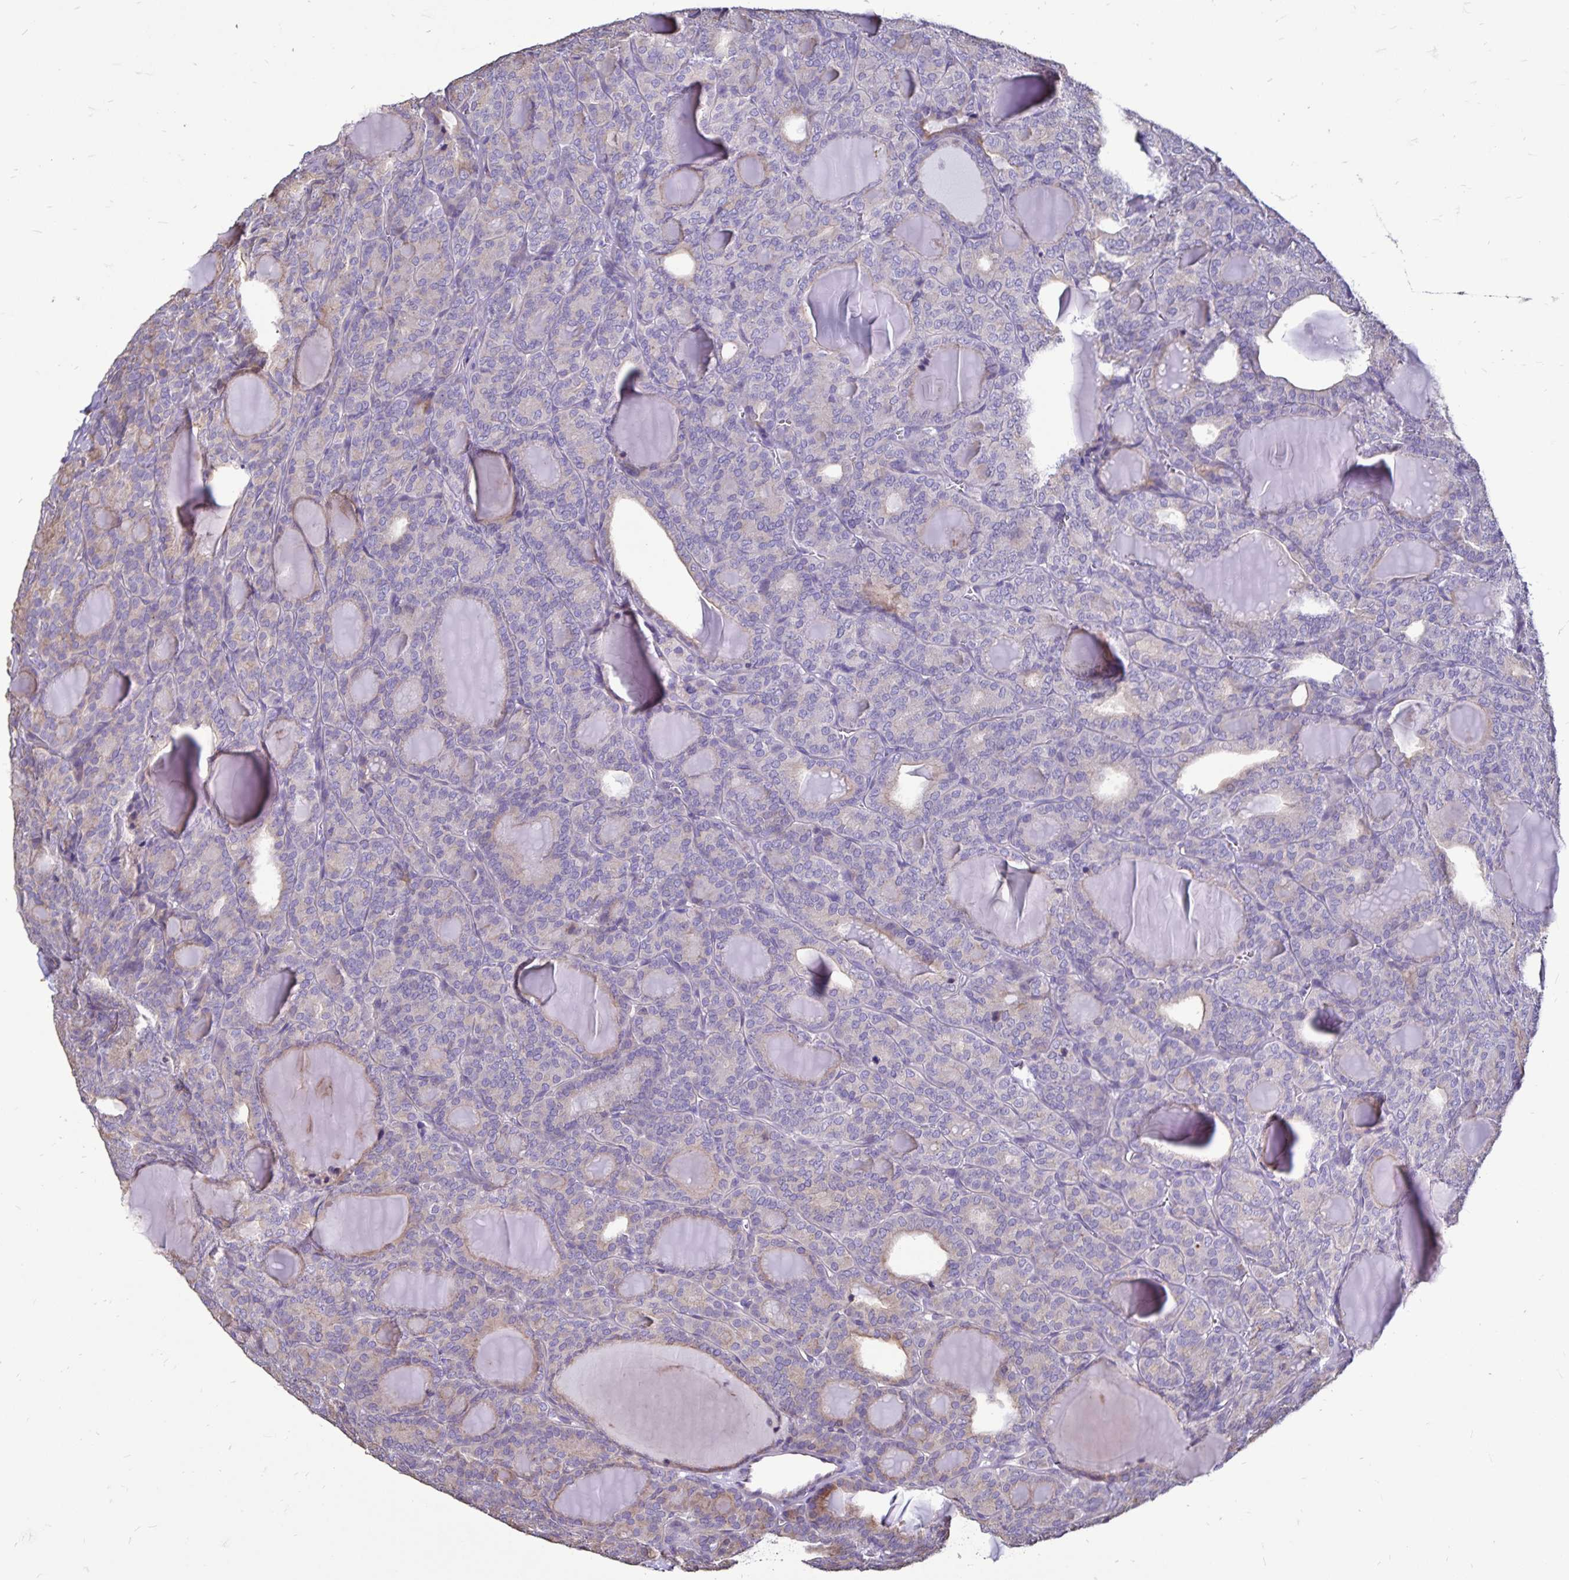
{"staining": {"intensity": "weak", "quantity": "25%-75%", "location": "cytoplasmic/membranous"}, "tissue": "thyroid cancer", "cell_type": "Tumor cells", "image_type": "cancer", "snomed": [{"axis": "morphology", "description": "Follicular adenoma carcinoma, NOS"}, {"axis": "topography", "description": "Thyroid gland"}], "caption": "Thyroid cancer stained for a protein demonstrates weak cytoplasmic/membranous positivity in tumor cells. The staining is performed using DAB (3,3'-diaminobenzidine) brown chromogen to label protein expression. The nuclei are counter-stained blue using hematoxylin.", "gene": "EVPL", "patient": {"sex": "male", "age": 74}}